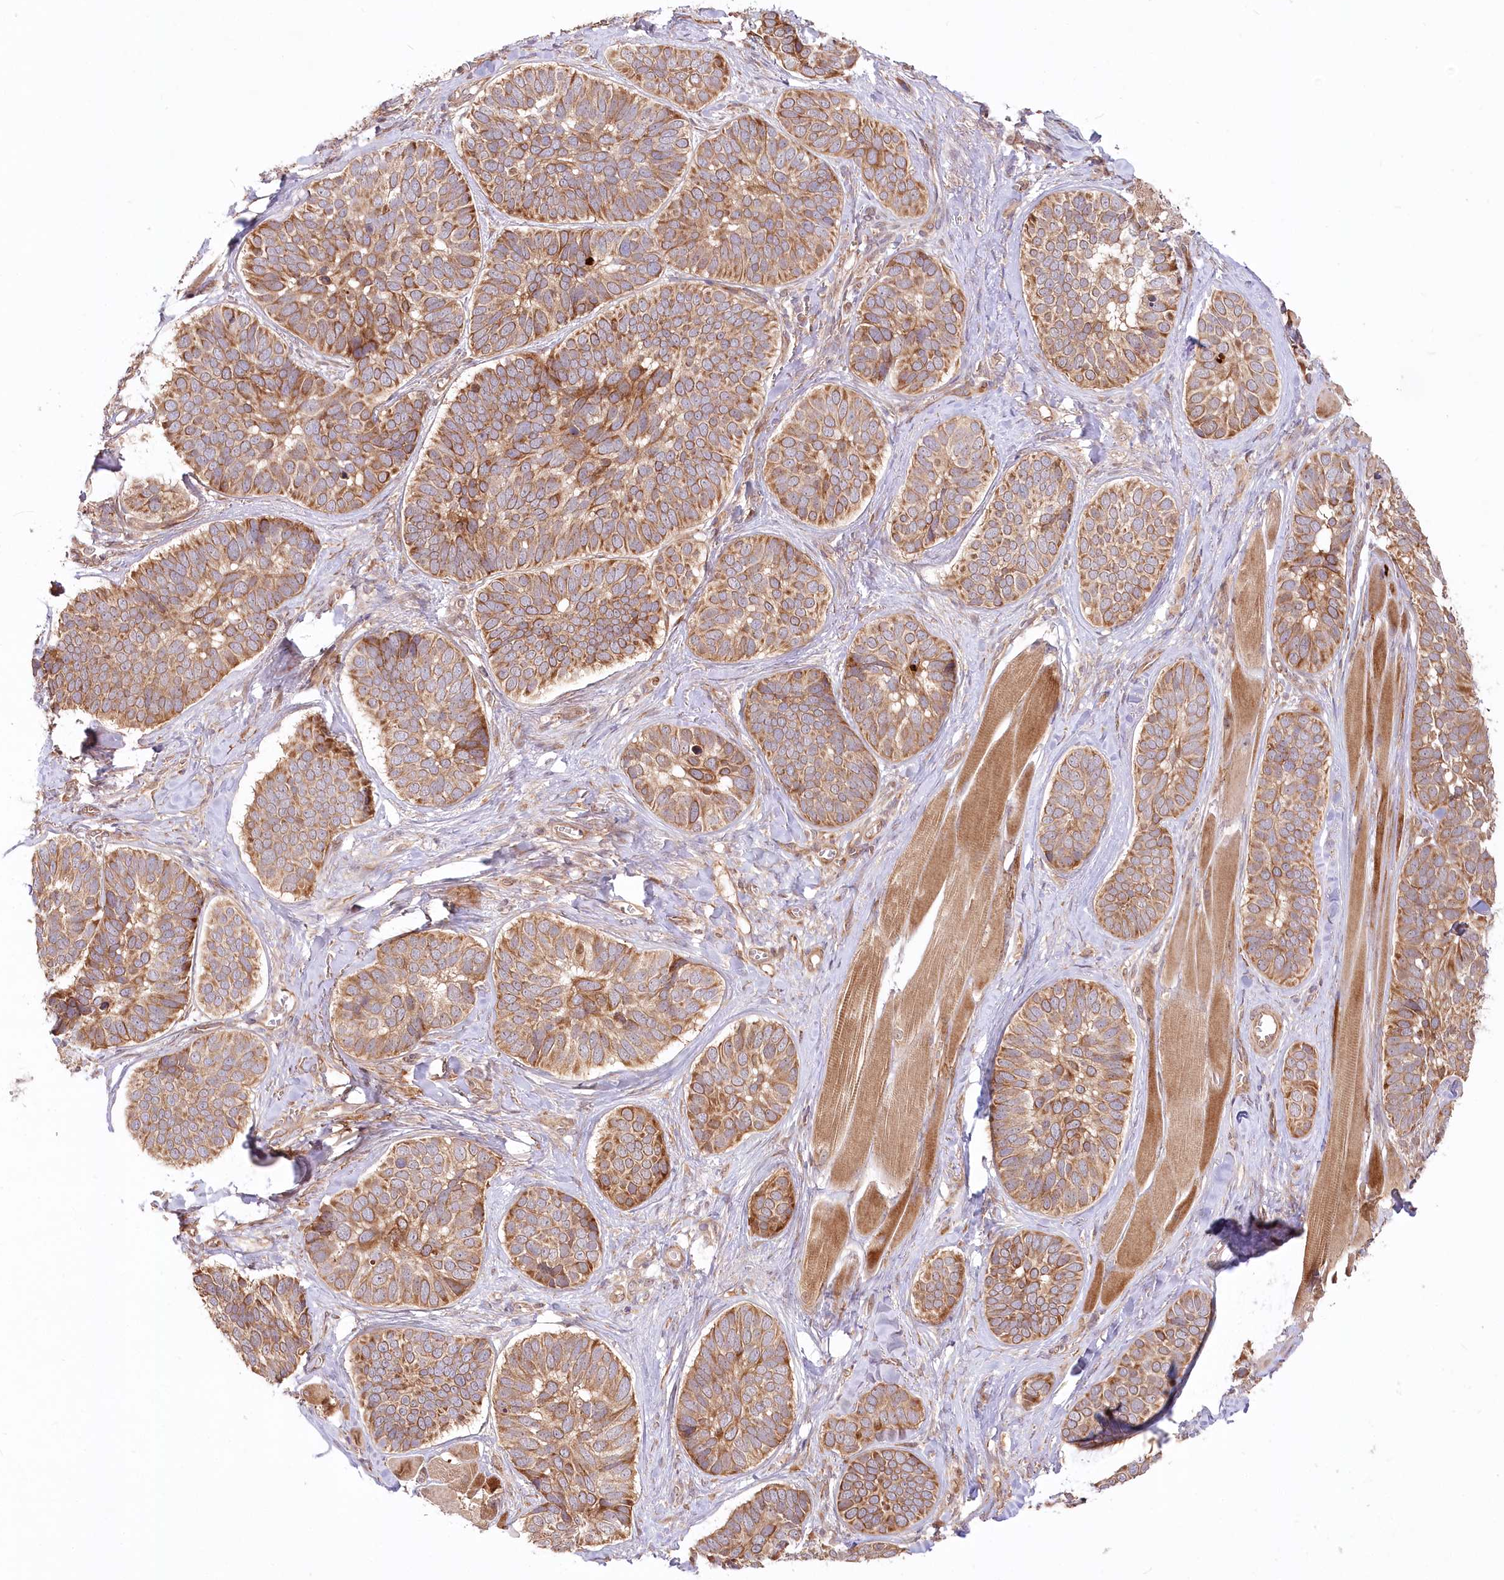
{"staining": {"intensity": "moderate", "quantity": ">75%", "location": "cytoplasmic/membranous"}, "tissue": "skin cancer", "cell_type": "Tumor cells", "image_type": "cancer", "snomed": [{"axis": "morphology", "description": "Basal cell carcinoma"}, {"axis": "topography", "description": "Skin"}], "caption": "Human skin cancer stained for a protein (brown) demonstrates moderate cytoplasmic/membranous positive expression in about >75% of tumor cells.", "gene": "CEP70", "patient": {"sex": "male", "age": 62}}